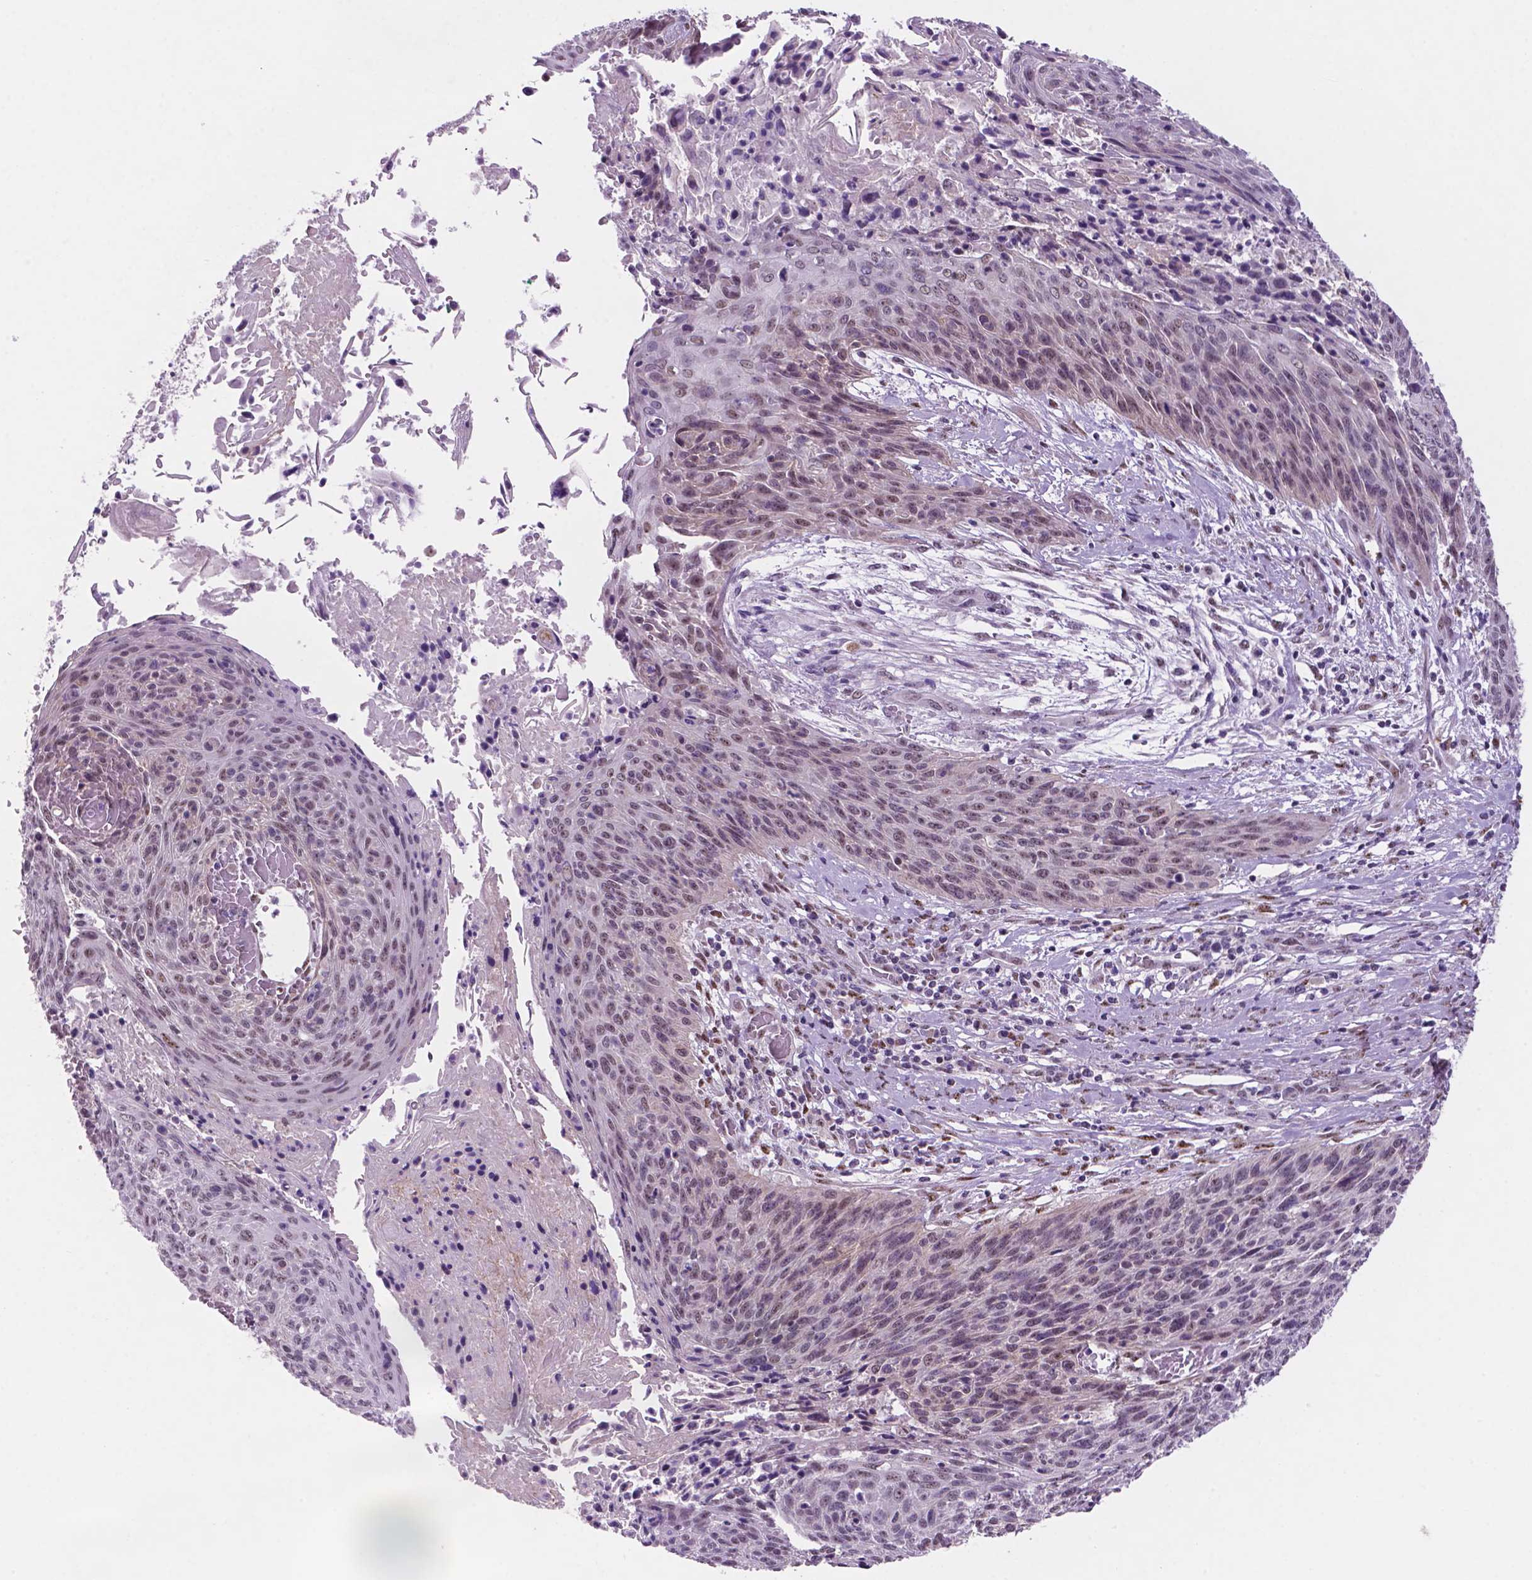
{"staining": {"intensity": "moderate", "quantity": "<25%", "location": "nuclear"}, "tissue": "cervical cancer", "cell_type": "Tumor cells", "image_type": "cancer", "snomed": [{"axis": "morphology", "description": "Squamous cell carcinoma, NOS"}, {"axis": "topography", "description": "Cervix"}], "caption": "Approximately <25% of tumor cells in human squamous cell carcinoma (cervical) demonstrate moderate nuclear protein positivity as visualized by brown immunohistochemical staining.", "gene": "C18orf21", "patient": {"sex": "female", "age": 45}}